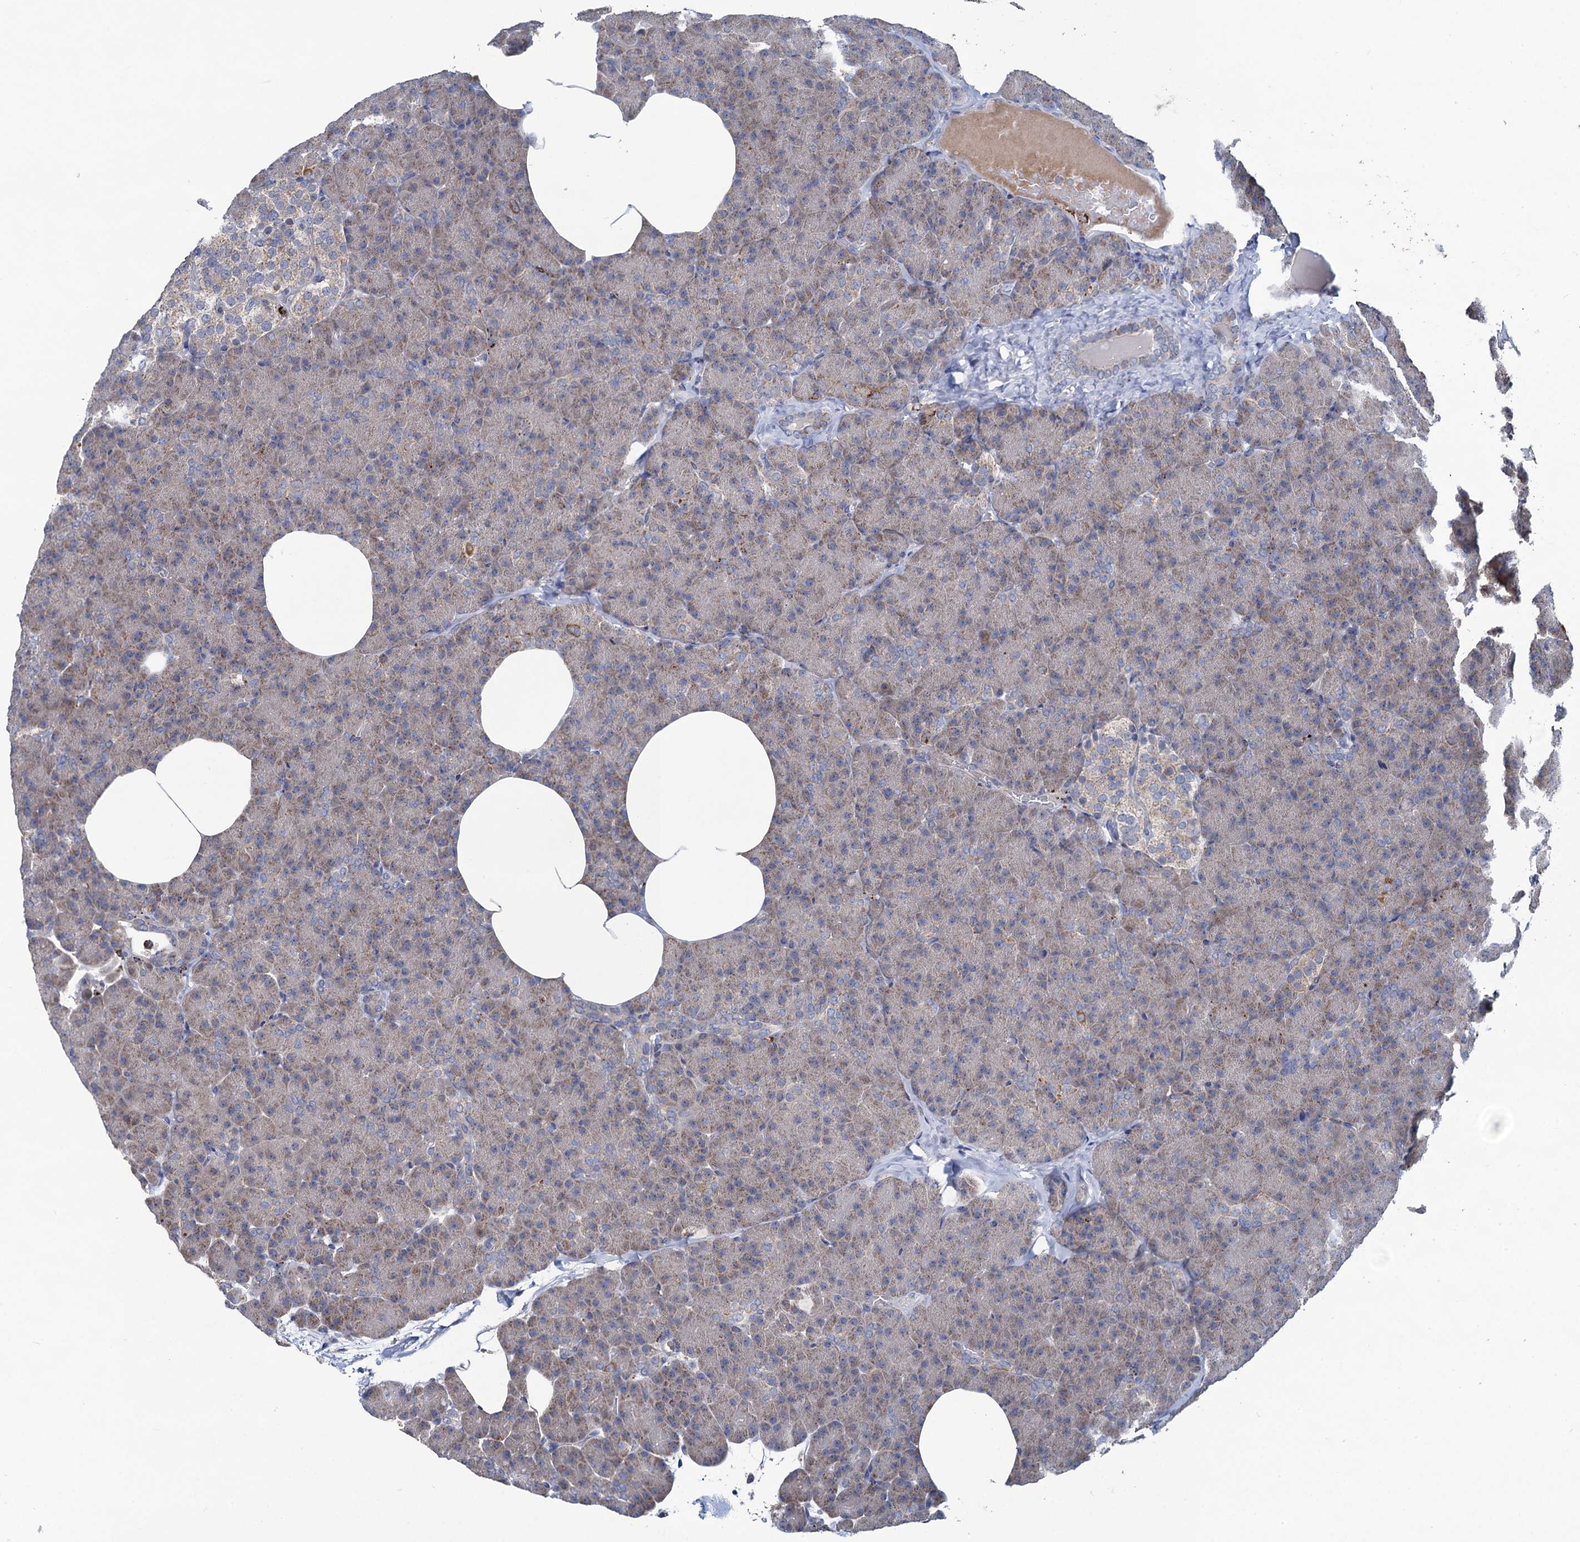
{"staining": {"intensity": "moderate", "quantity": "<25%", "location": "cytoplasmic/membranous"}, "tissue": "pancreas", "cell_type": "Exocrine glandular cells", "image_type": "normal", "snomed": [{"axis": "morphology", "description": "Normal tissue, NOS"}, {"axis": "morphology", "description": "Carcinoid, malignant, NOS"}, {"axis": "topography", "description": "Pancreas"}], "caption": "This histopathology image demonstrates immunohistochemistry staining of normal human pancreas, with low moderate cytoplasmic/membranous expression in approximately <25% of exocrine glandular cells.", "gene": "ANKS3", "patient": {"sex": "female", "age": 35}}